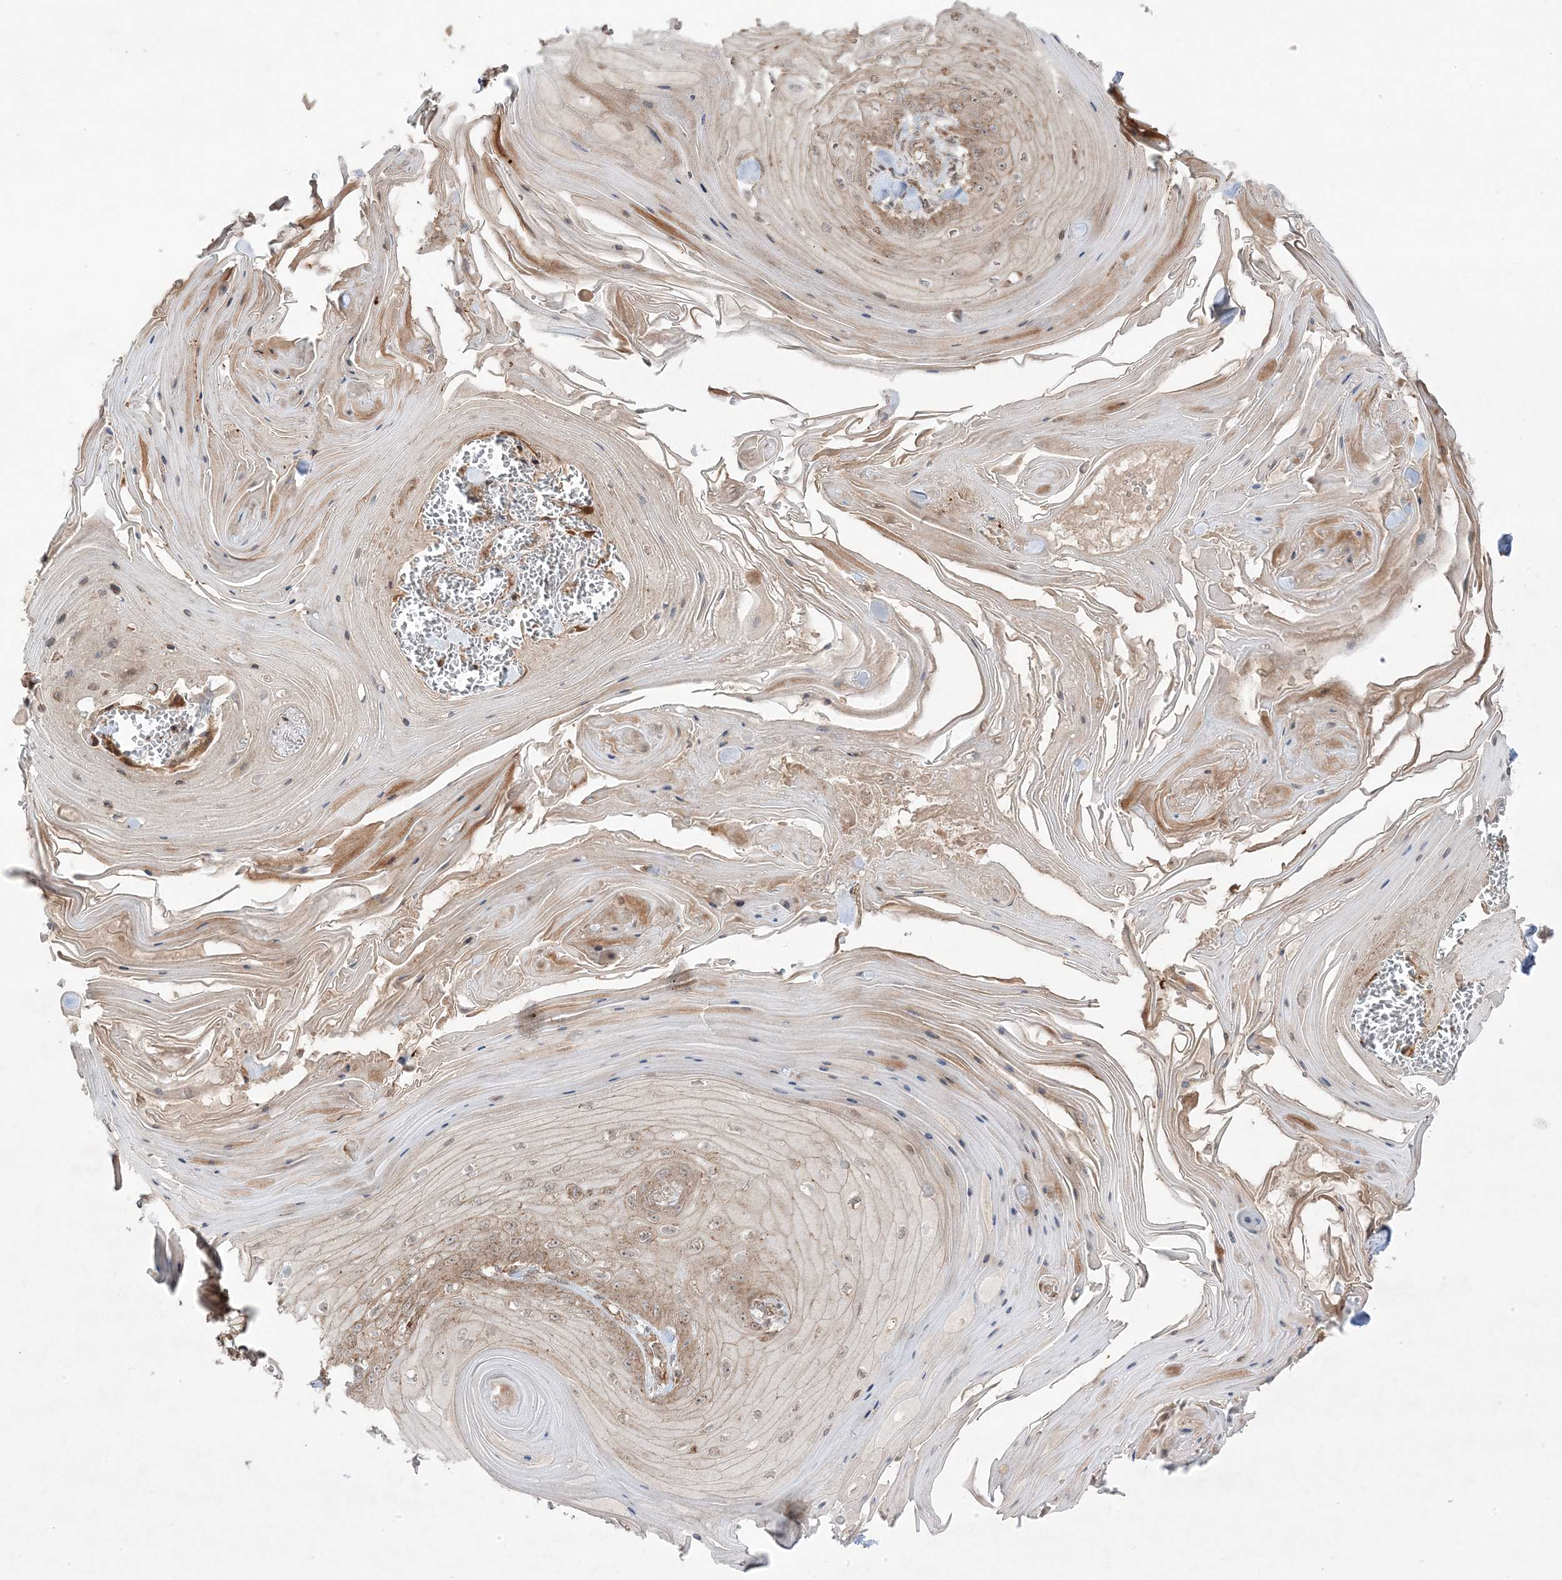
{"staining": {"intensity": "weak", "quantity": ">75%", "location": "cytoplasmic/membranous"}, "tissue": "skin cancer", "cell_type": "Tumor cells", "image_type": "cancer", "snomed": [{"axis": "morphology", "description": "Squamous cell carcinoma, NOS"}, {"axis": "topography", "description": "Skin"}], "caption": "Immunohistochemical staining of skin cancer (squamous cell carcinoma) demonstrates low levels of weak cytoplasmic/membranous staining in about >75% of tumor cells.", "gene": "CLUAP1", "patient": {"sex": "male", "age": 74}}